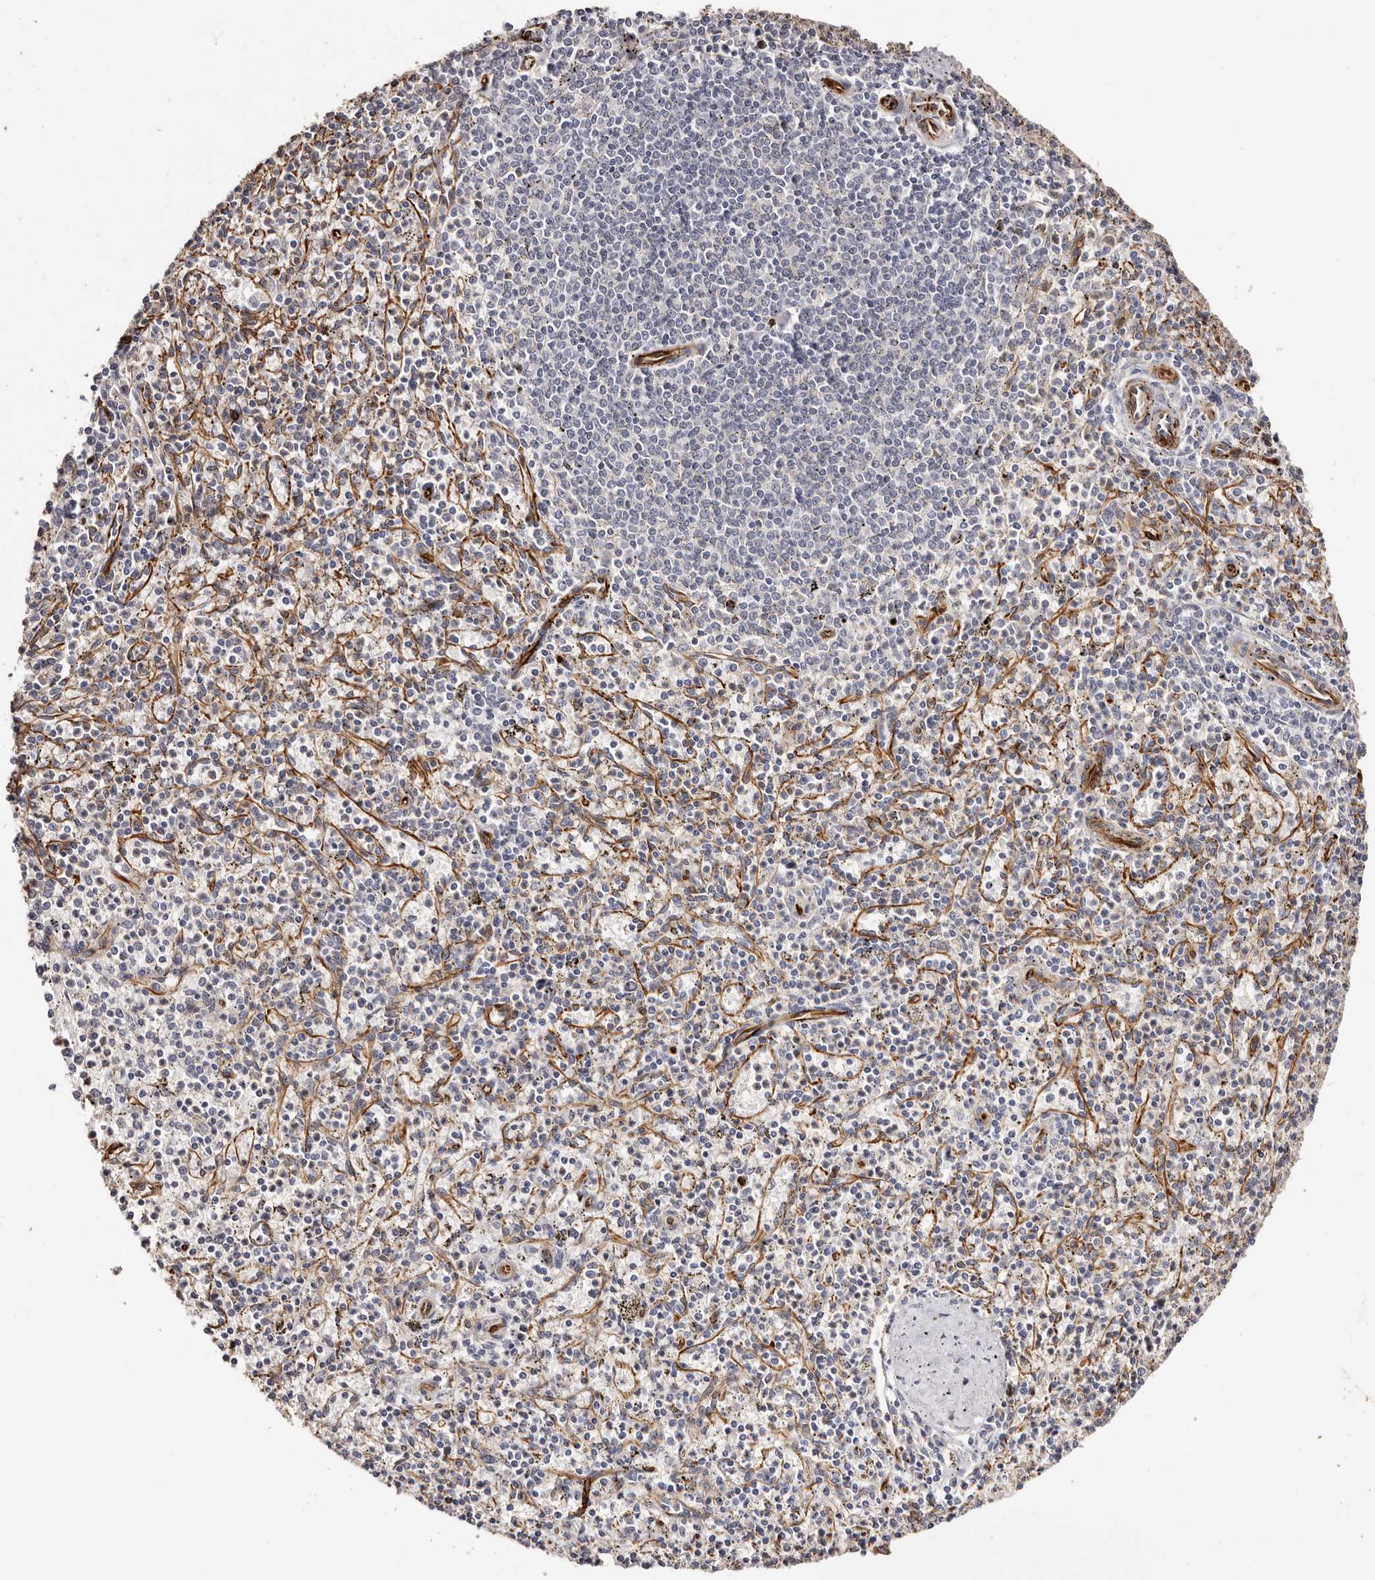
{"staining": {"intensity": "negative", "quantity": "none", "location": "none"}, "tissue": "spleen", "cell_type": "Cells in red pulp", "image_type": "normal", "snomed": [{"axis": "morphology", "description": "Normal tissue, NOS"}, {"axis": "topography", "description": "Spleen"}], "caption": "DAB (3,3'-diaminobenzidine) immunohistochemical staining of unremarkable spleen displays no significant expression in cells in red pulp.", "gene": "ZNF557", "patient": {"sex": "male", "age": 72}}